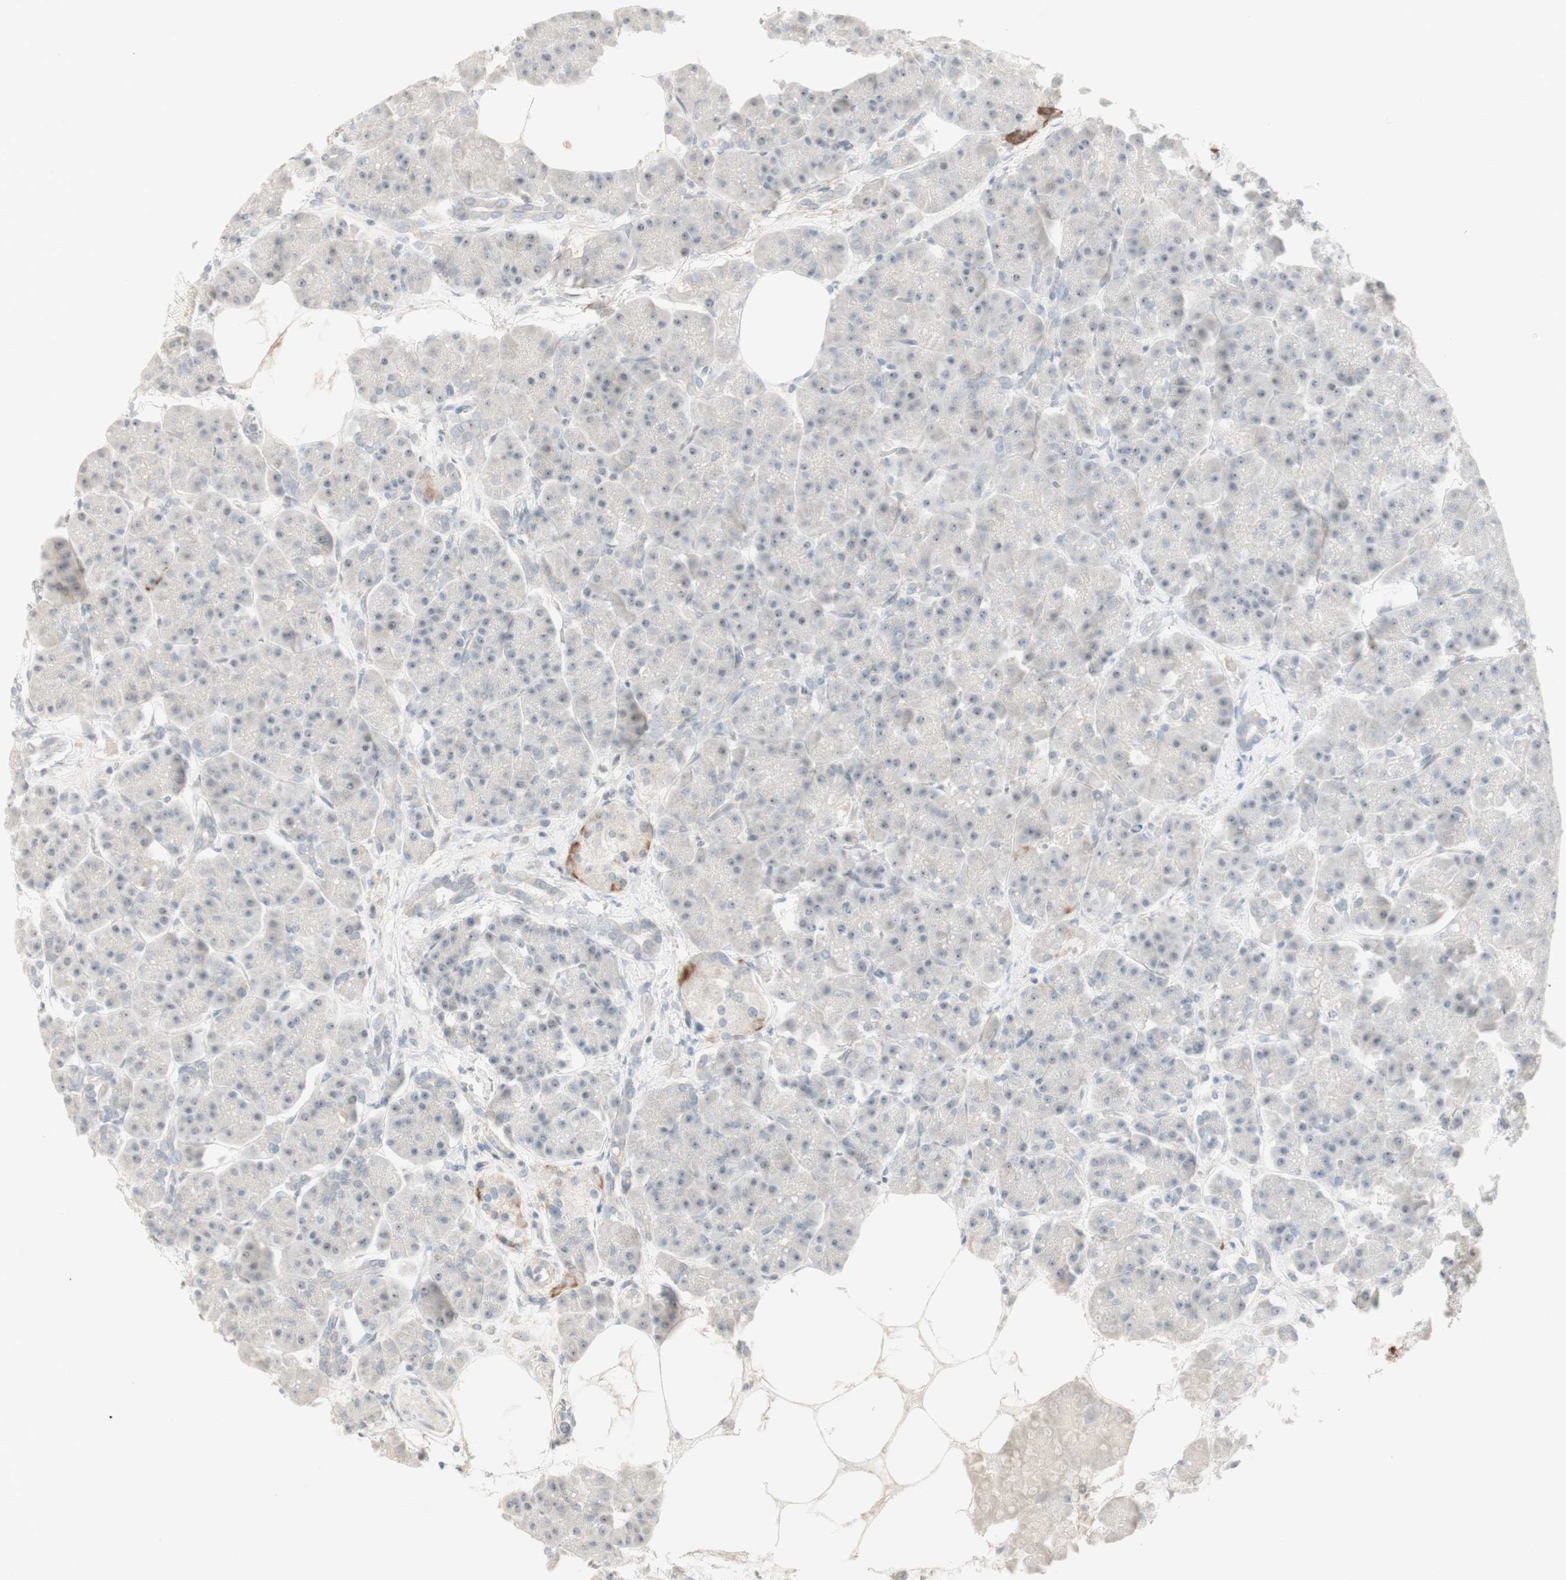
{"staining": {"intensity": "weak", "quantity": "25%-75%", "location": "nuclear"}, "tissue": "pancreas", "cell_type": "Exocrine glandular cells", "image_type": "normal", "snomed": [{"axis": "morphology", "description": "Normal tissue, NOS"}, {"axis": "topography", "description": "Pancreas"}], "caption": "A micrograph of human pancreas stained for a protein displays weak nuclear brown staining in exocrine glandular cells. The protein of interest is stained brown, and the nuclei are stained in blue (DAB IHC with brightfield microscopy, high magnification).", "gene": "PLCD4", "patient": {"sex": "female", "age": 70}}